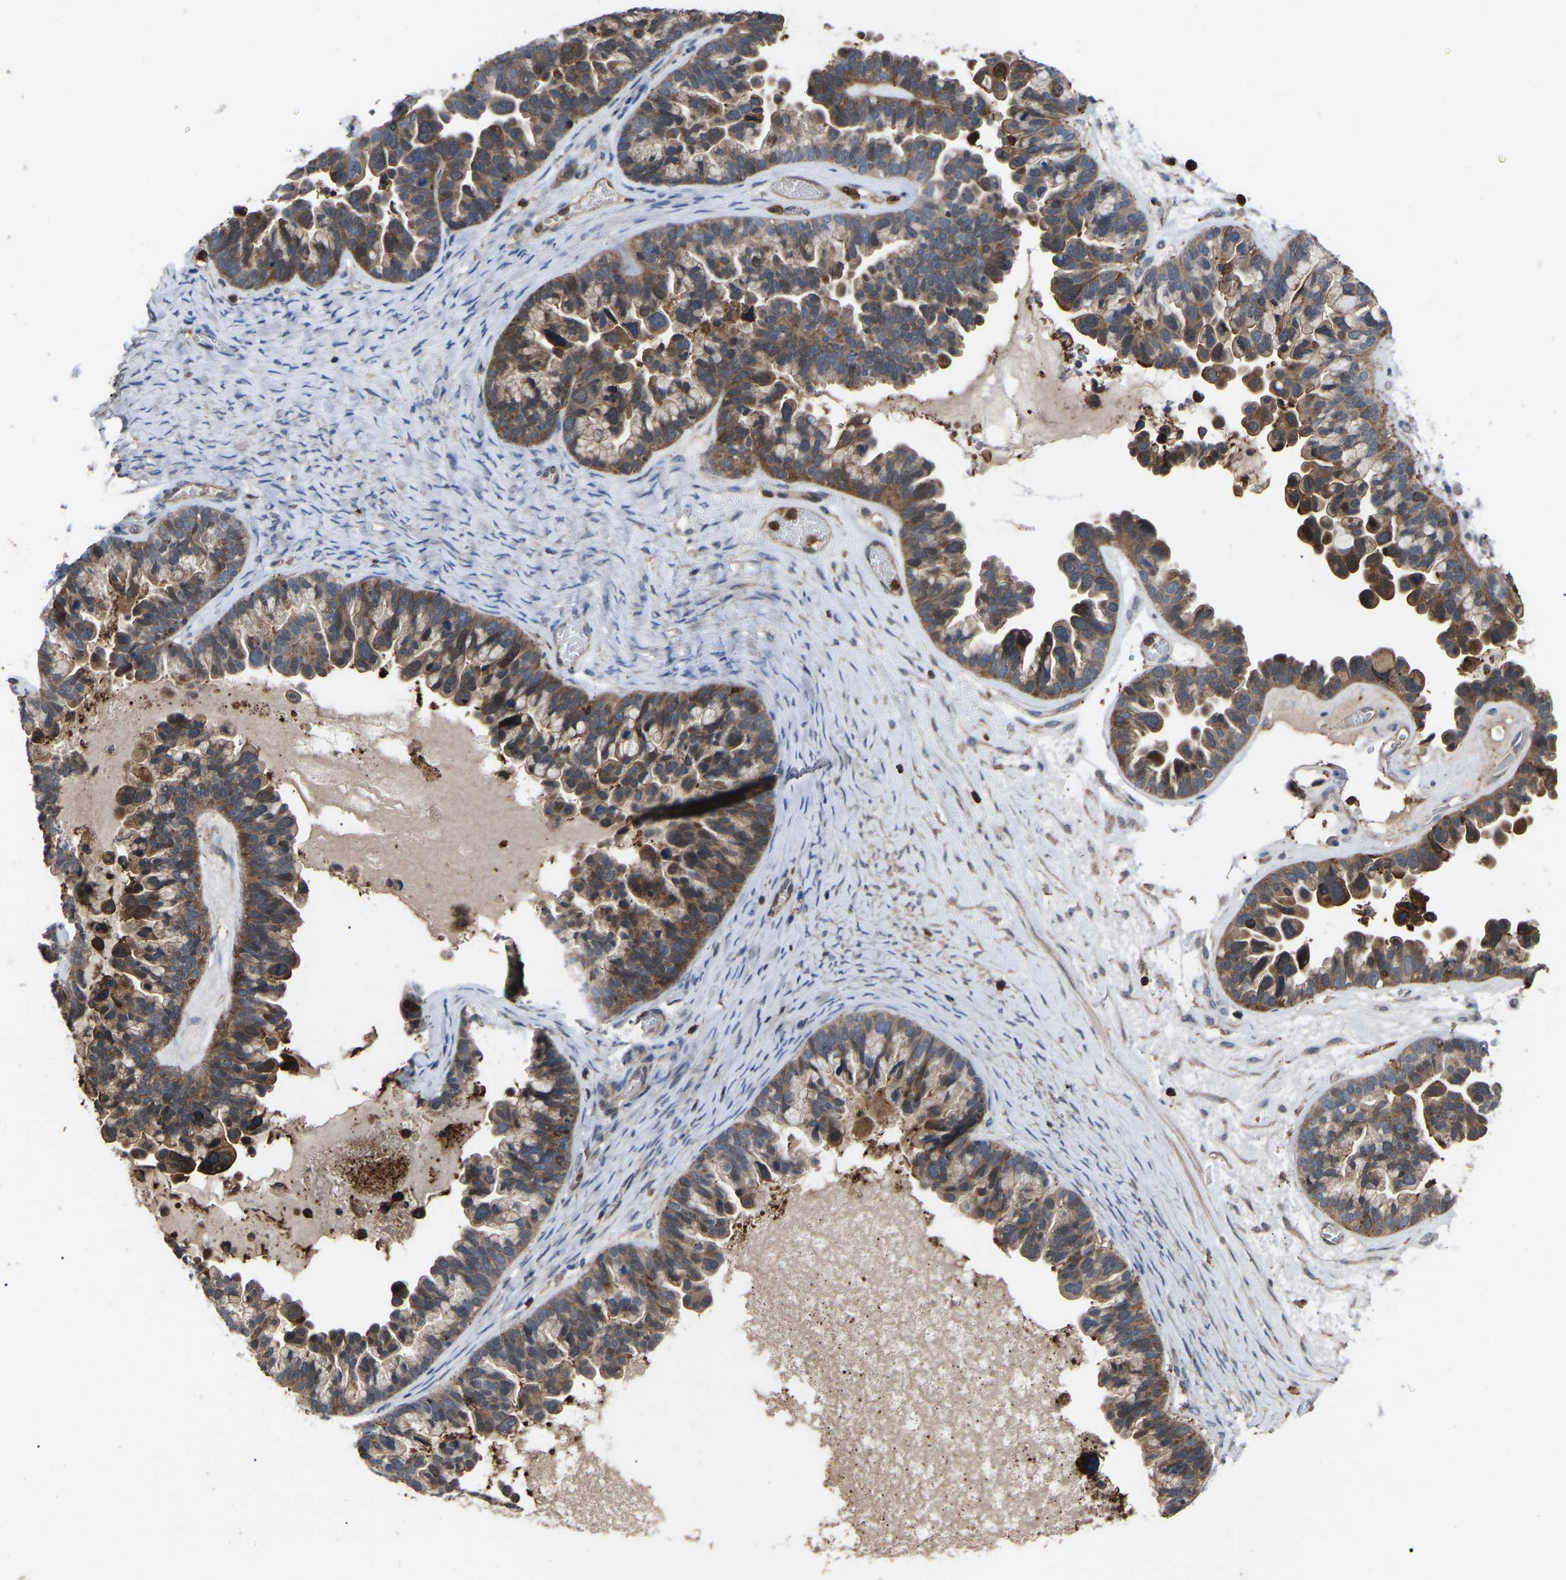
{"staining": {"intensity": "moderate", "quantity": ">75%", "location": "cytoplasmic/membranous"}, "tissue": "ovarian cancer", "cell_type": "Tumor cells", "image_type": "cancer", "snomed": [{"axis": "morphology", "description": "Cystadenocarcinoma, serous, NOS"}, {"axis": "topography", "description": "Ovary"}], "caption": "Serous cystadenocarcinoma (ovarian) stained for a protein (brown) exhibits moderate cytoplasmic/membranous positive positivity in approximately >75% of tumor cells.", "gene": "CIT", "patient": {"sex": "female", "age": 56}}